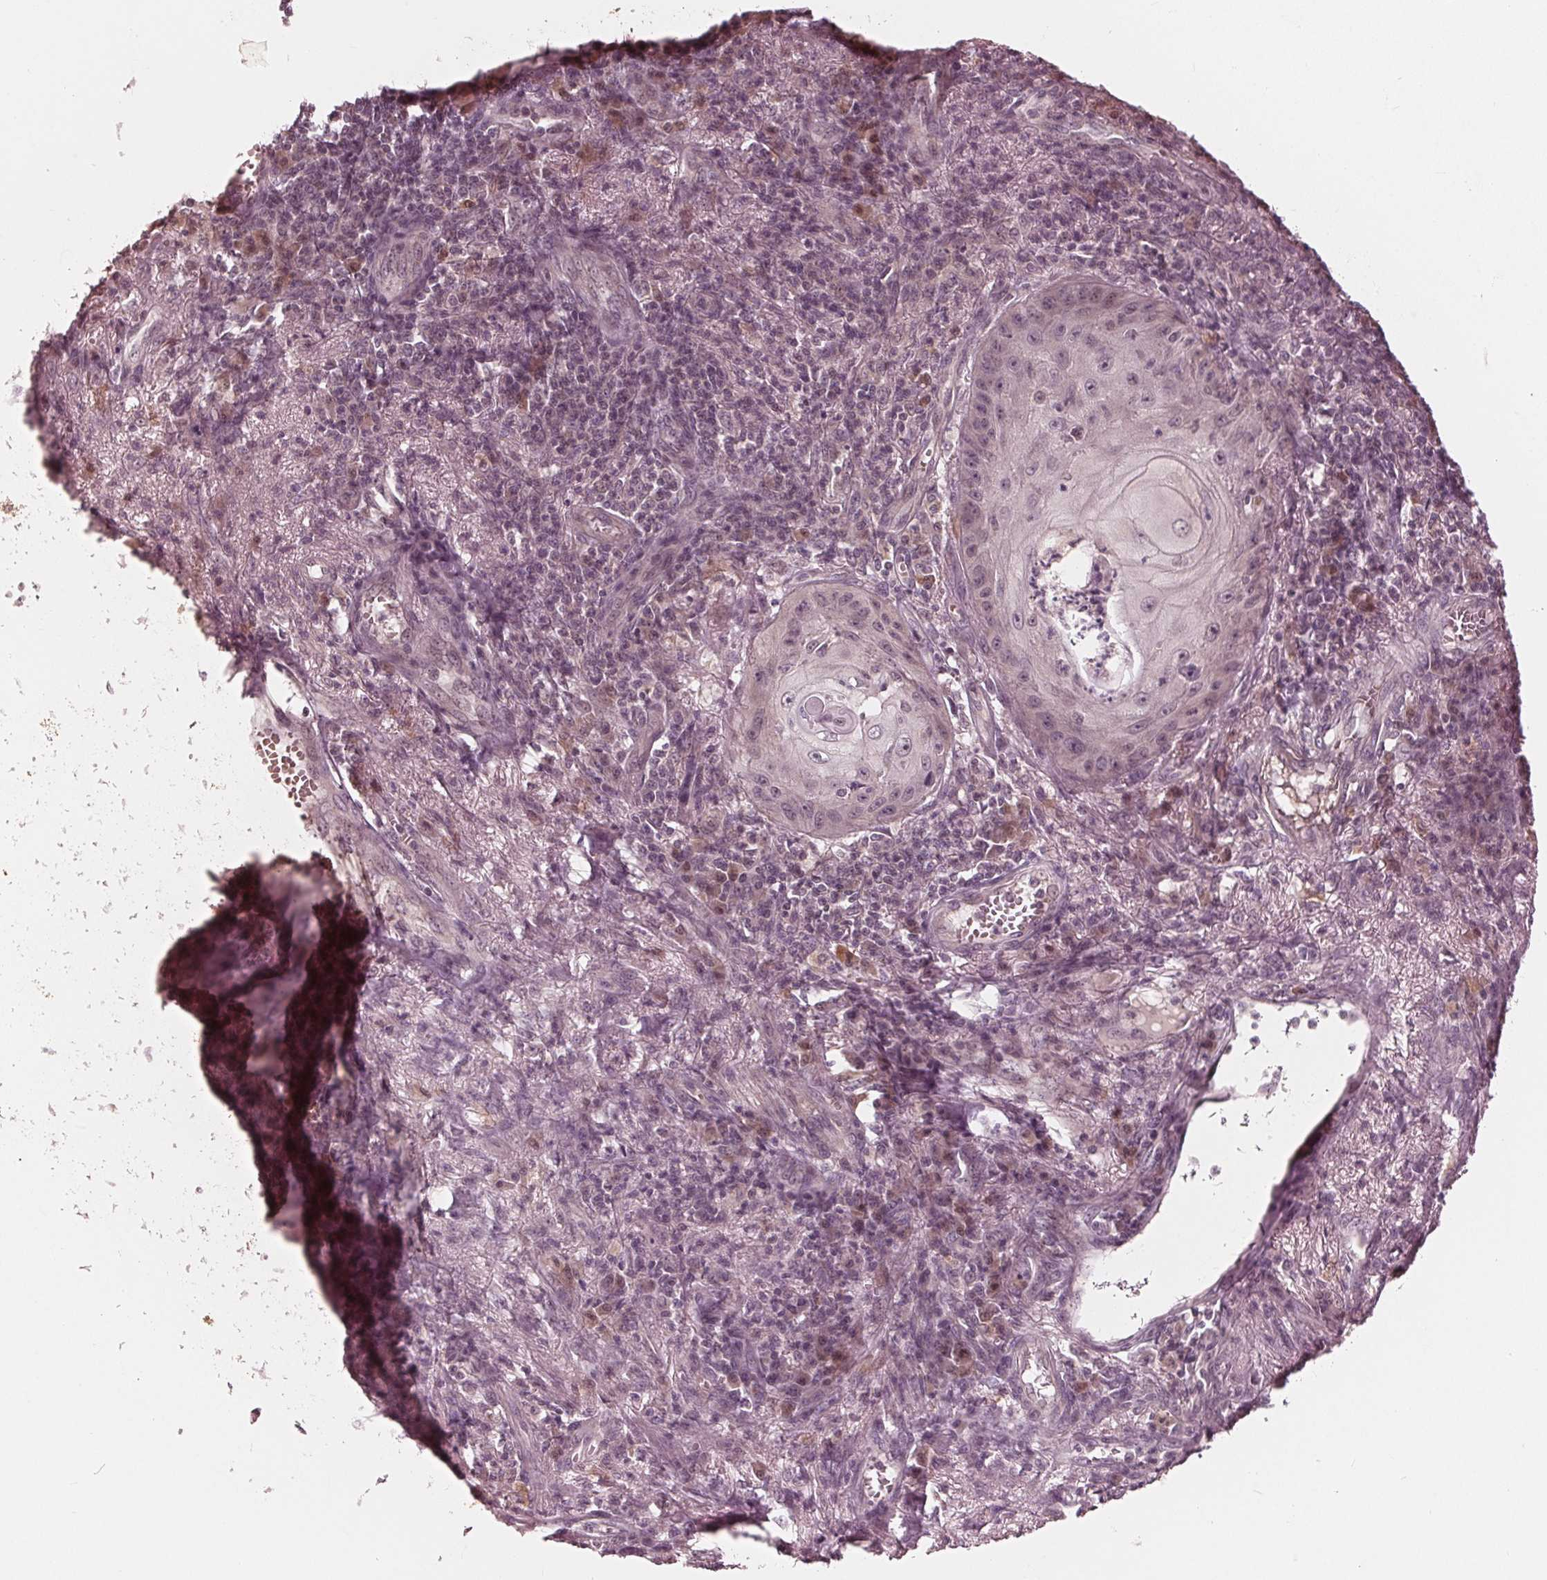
{"staining": {"intensity": "negative", "quantity": "none", "location": "none"}, "tissue": "skin cancer", "cell_type": "Tumor cells", "image_type": "cancer", "snomed": [{"axis": "morphology", "description": "Squamous cell carcinoma, NOS"}, {"axis": "topography", "description": "Skin"}], "caption": "A photomicrograph of human squamous cell carcinoma (skin) is negative for staining in tumor cells.", "gene": "UBALD1", "patient": {"sex": "male", "age": 70}}